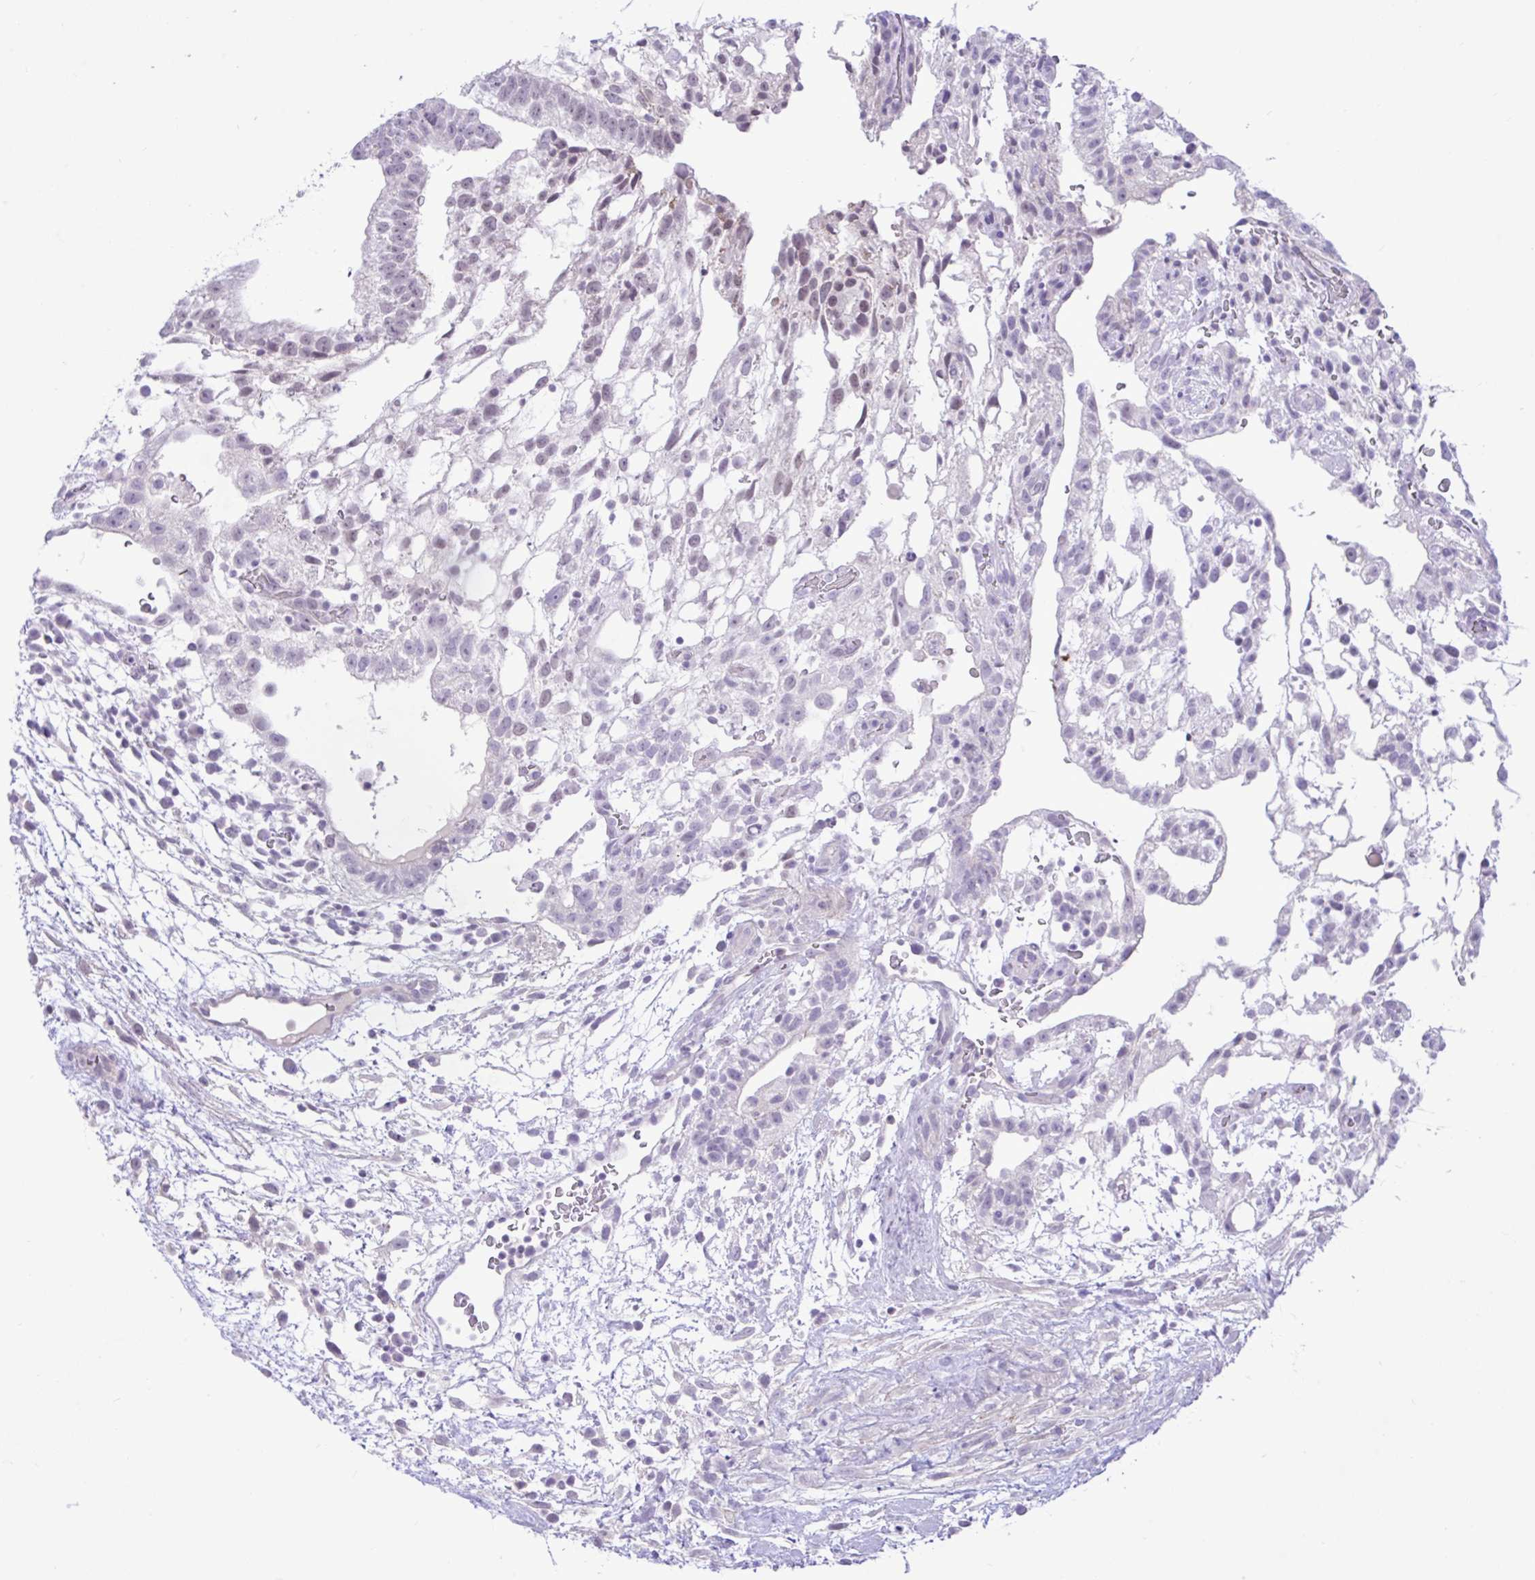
{"staining": {"intensity": "negative", "quantity": "none", "location": "none"}, "tissue": "testis cancer", "cell_type": "Tumor cells", "image_type": "cancer", "snomed": [{"axis": "morphology", "description": "Carcinoma, Embryonal, NOS"}, {"axis": "topography", "description": "Testis"}], "caption": "Tumor cells show no significant staining in testis cancer (embryonal carcinoma).", "gene": "ZNF101", "patient": {"sex": "male", "age": 32}}